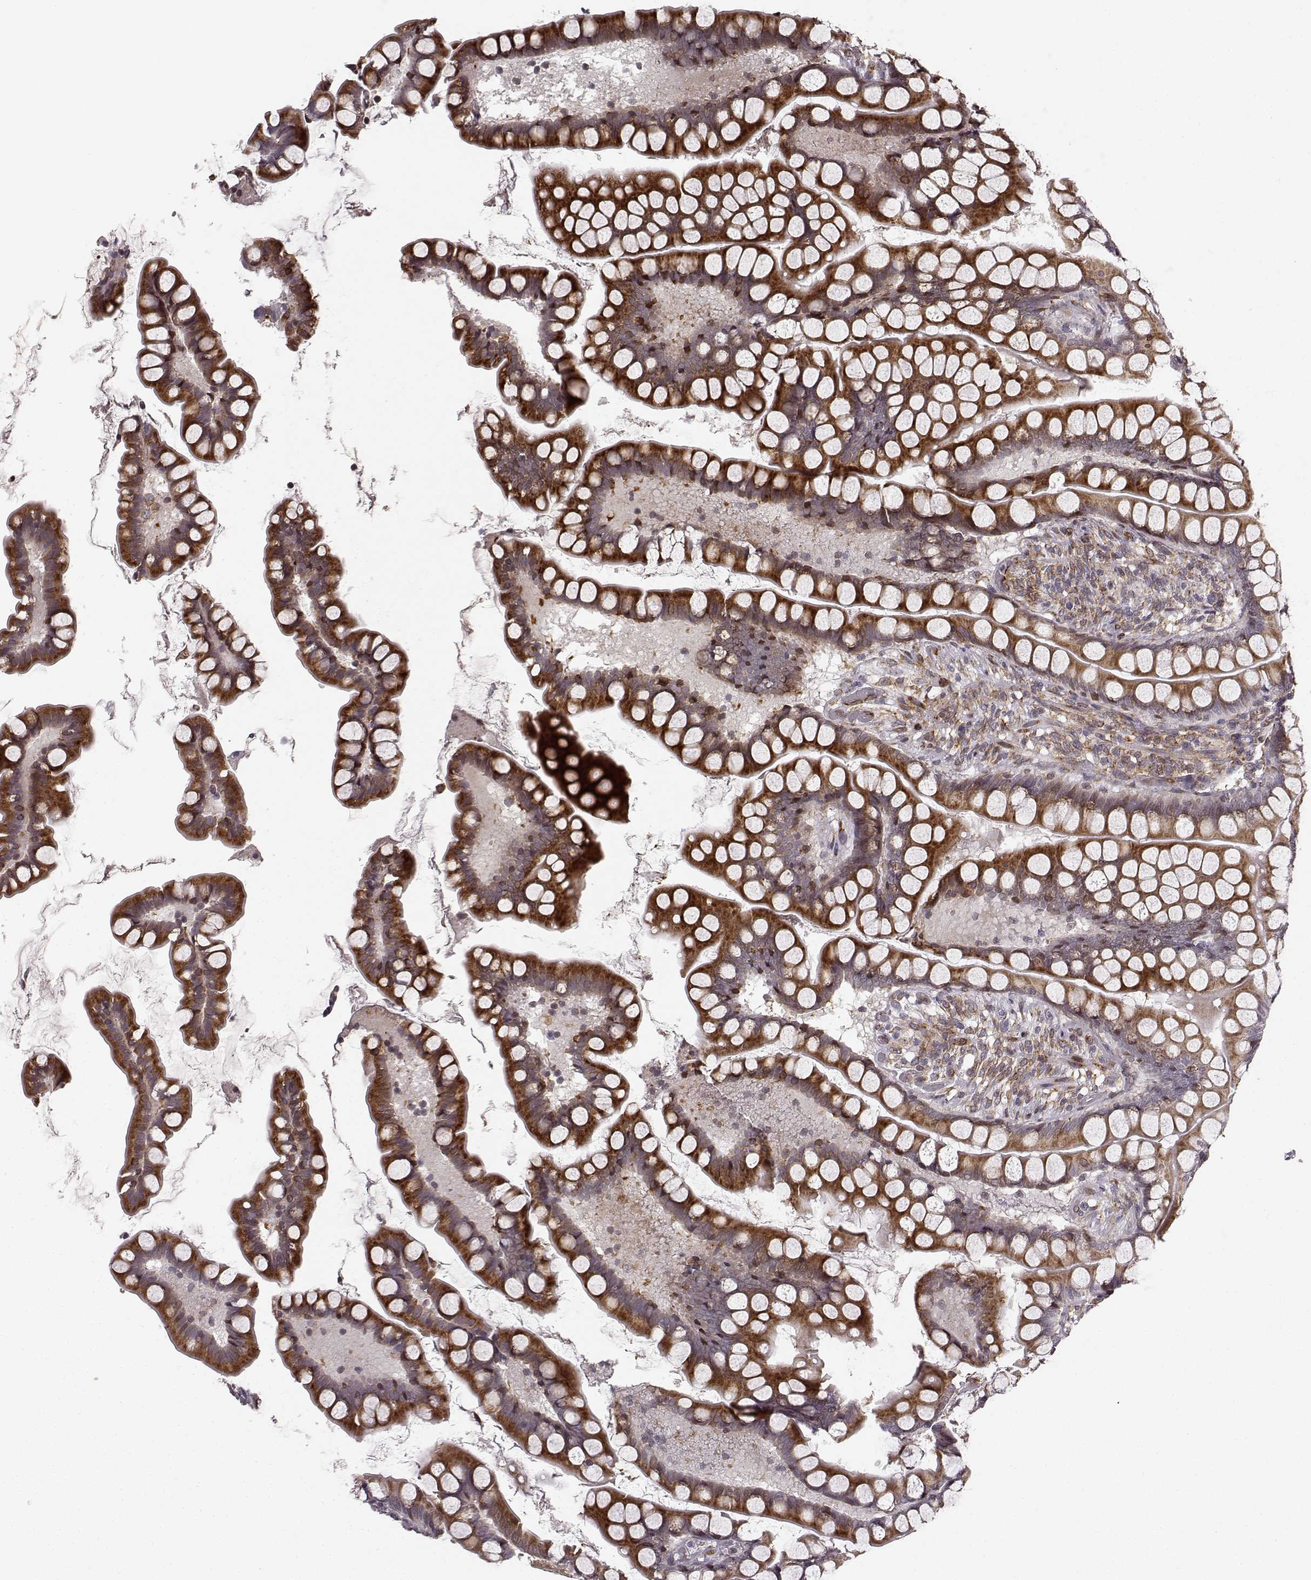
{"staining": {"intensity": "moderate", "quantity": "25%-75%", "location": "cytoplasmic/membranous"}, "tissue": "small intestine", "cell_type": "Glandular cells", "image_type": "normal", "snomed": [{"axis": "morphology", "description": "Normal tissue, NOS"}, {"axis": "topography", "description": "Small intestine"}], "caption": "IHC of normal small intestine shows medium levels of moderate cytoplasmic/membranous positivity in approximately 25%-75% of glandular cells. (Brightfield microscopy of DAB IHC at high magnification).", "gene": "TMEM14A", "patient": {"sex": "male", "age": 70}}